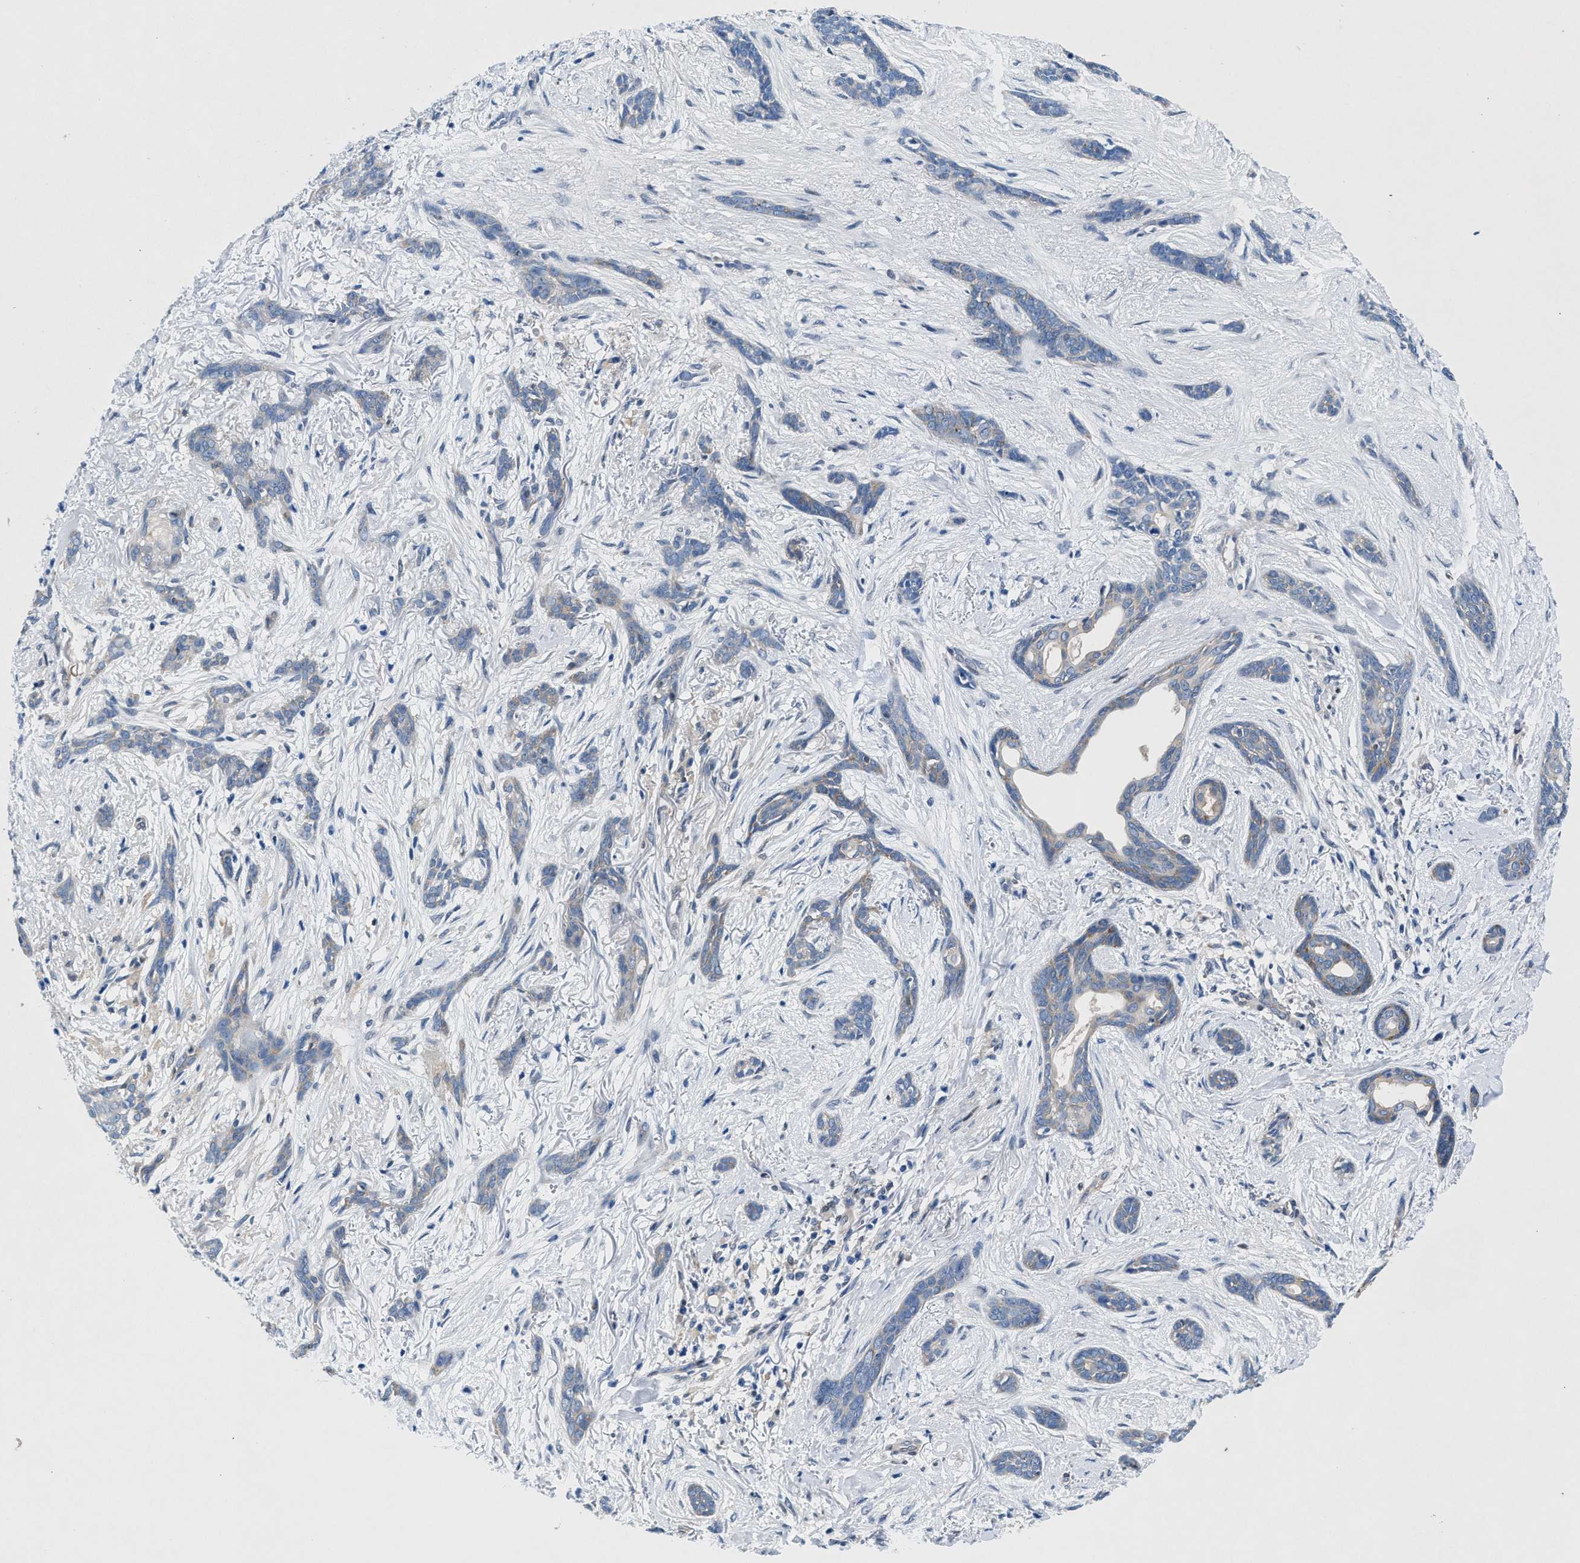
{"staining": {"intensity": "negative", "quantity": "none", "location": "none"}, "tissue": "skin cancer", "cell_type": "Tumor cells", "image_type": "cancer", "snomed": [{"axis": "morphology", "description": "Basal cell carcinoma"}, {"axis": "morphology", "description": "Adnexal tumor, benign"}, {"axis": "topography", "description": "Skin"}], "caption": "Protein analysis of skin cancer exhibits no significant positivity in tumor cells.", "gene": "COPS2", "patient": {"sex": "female", "age": 42}}